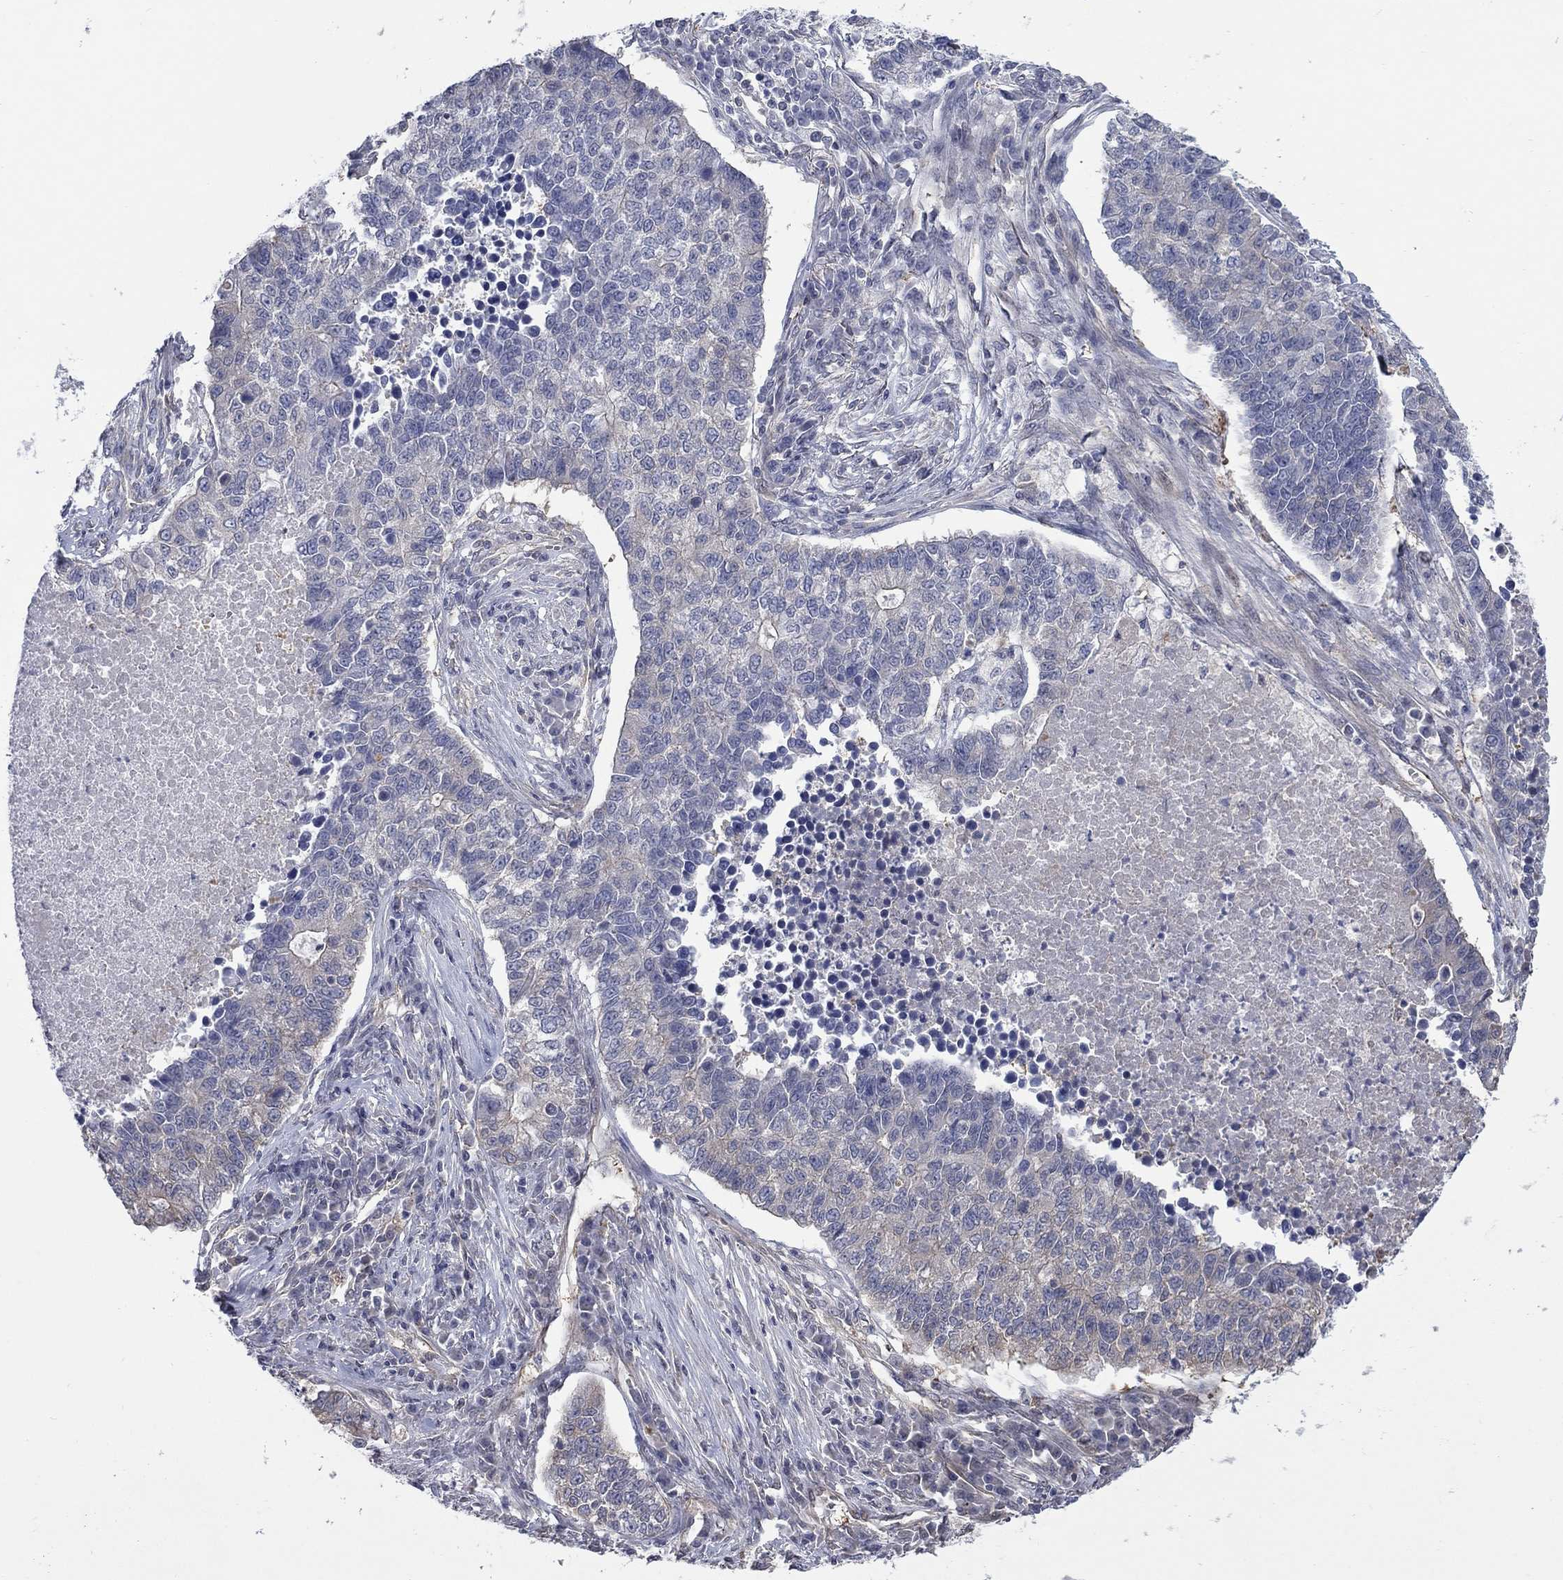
{"staining": {"intensity": "negative", "quantity": "none", "location": "none"}, "tissue": "lung cancer", "cell_type": "Tumor cells", "image_type": "cancer", "snomed": [{"axis": "morphology", "description": "Adenocarcinoma, NOS"}, {"axis": "topography", "description": "Lung"}], "caption": "A histopathology image of human adenocarcinoma (lung) is negative for staining in tumor cells.", "gene": "PDZD2", "patient": {"sex": "male", "age": 57}}